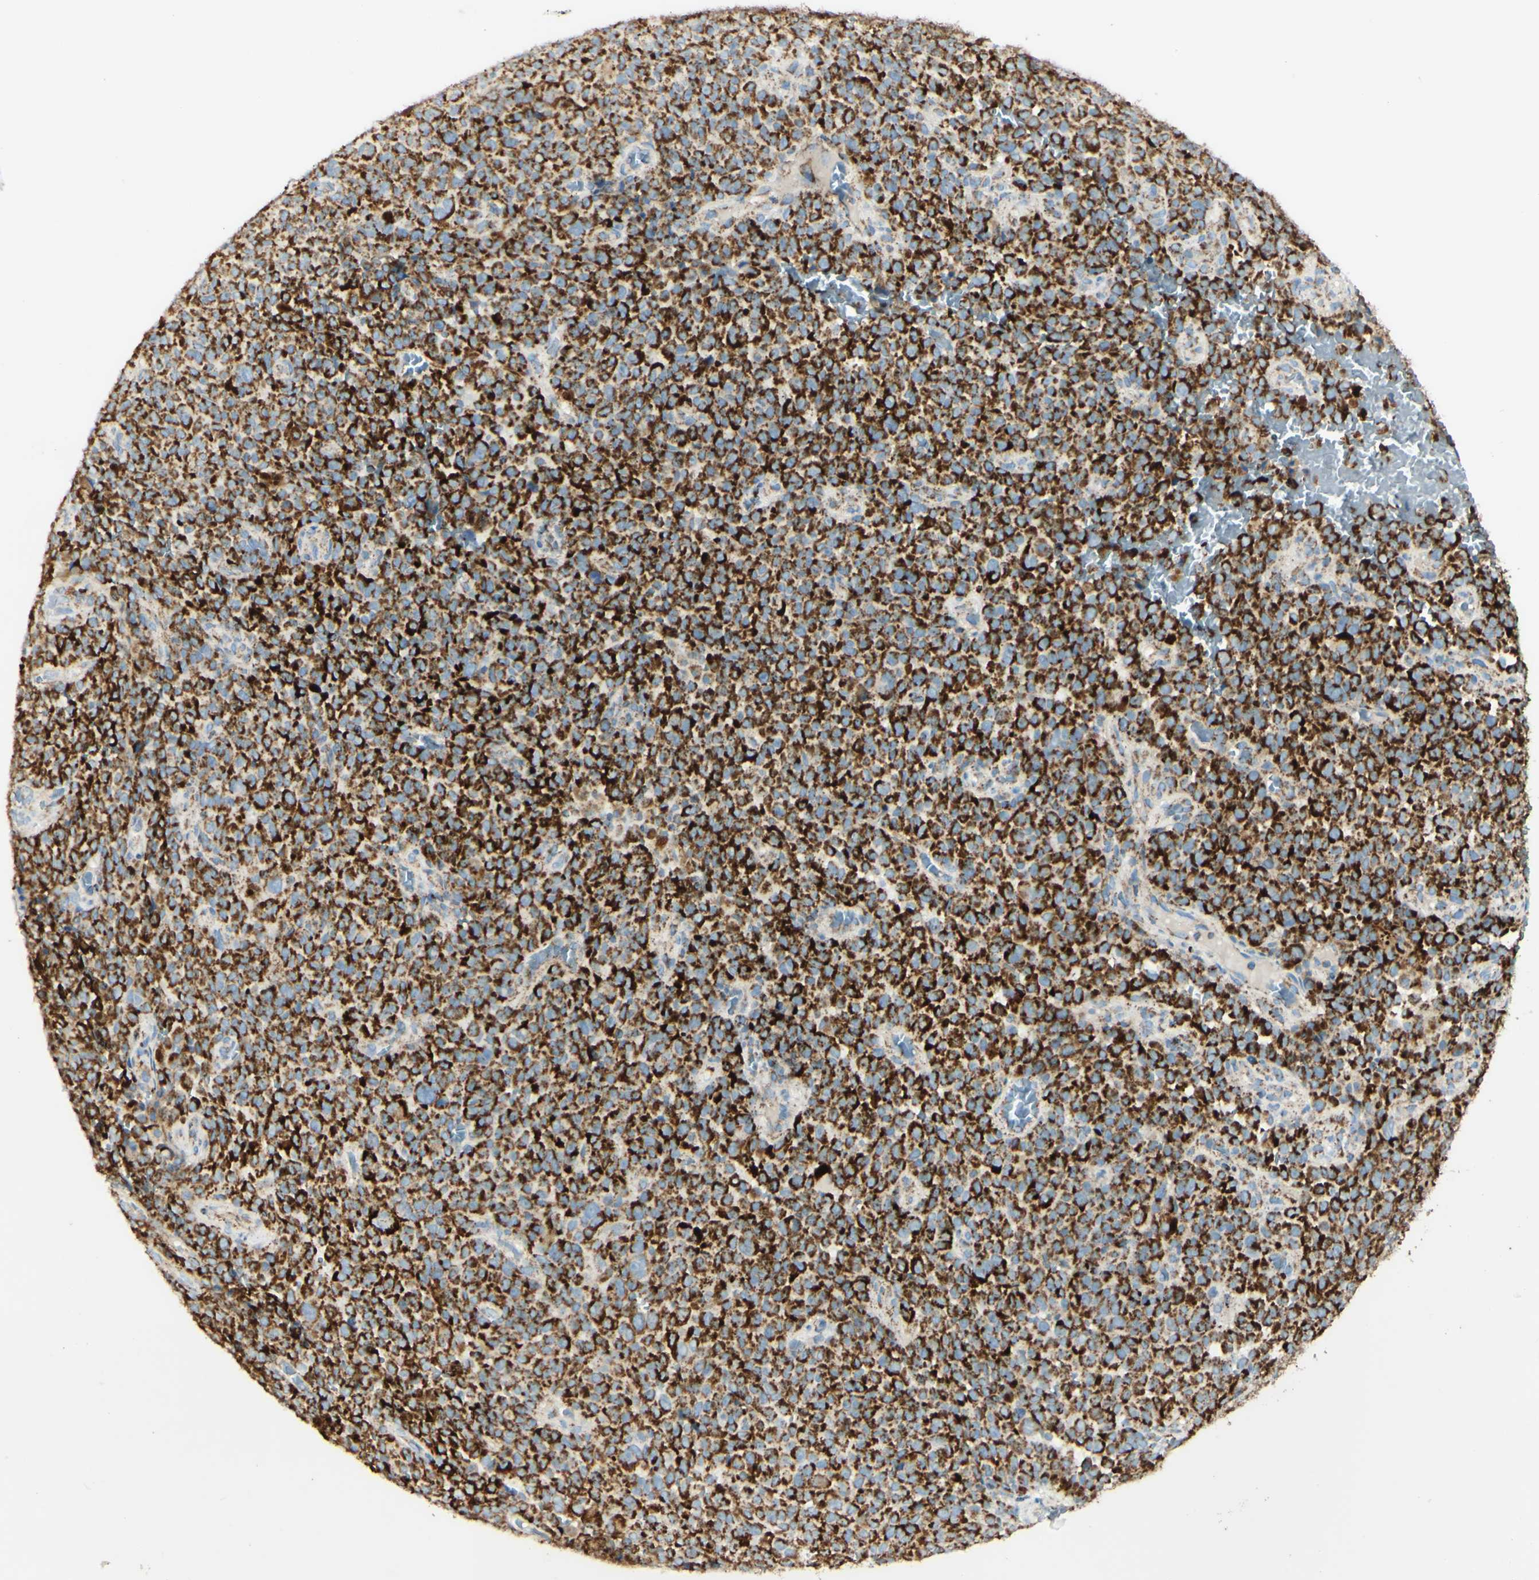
{"staining": {"intensity": "strong", "quantity": ">75%", "location": "cytoplasmic/membranous"}, "tissue": "melanoma", "cell_type": "Tumor cells", "image_type": "cancer", "snomed": [{"axis": "morphology", "description": "Malignant melanoma, NOS"}, {"axis": "topography", "description": "Skin"}], "caption": "The micrograph exhibits immunohistochemical staining of melanoma. There is strong cytoplasmic/membranous staining is identified in approximately >75% of tumor cells.", "gene": "OXCT1", "patient": {"sex": "female", "age": 82}}